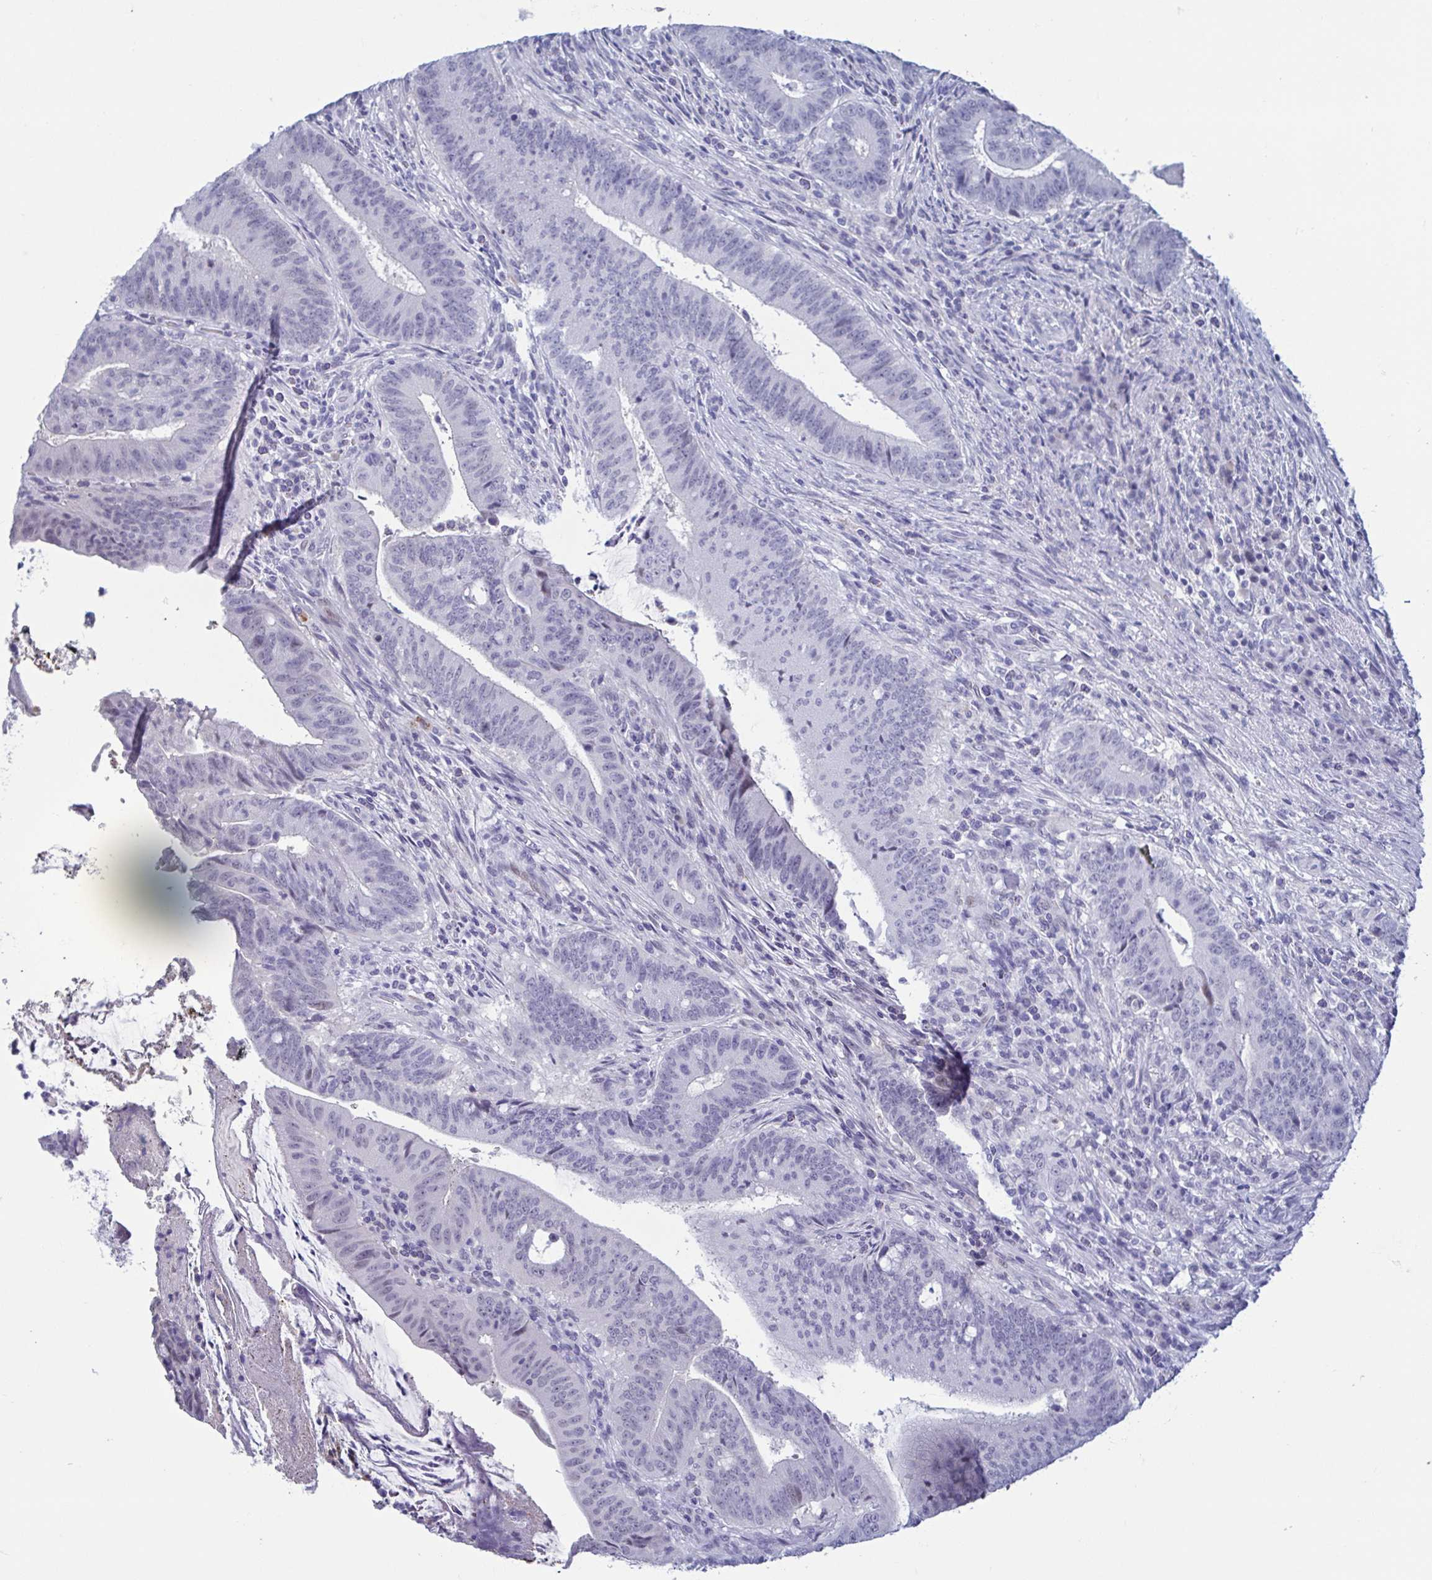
{"staining": {"intensity": "negative", "quantity": "none", "location": "none"}, "tissue": "colorectal cancer", "cell_type": "Tumor cells", "image_type": "cancer", "snomed": [{"axis": "morphology", "description": "Adenocarcinoma, NOS"}, {"axis": "topography", "description": "Colon"}], "caption": "A photomicrograph of colorectal cancer (adenocarcinoma) stained for a protein shows no brown staining in tumor cells. (DAB (3,3'-diaminobenzidine) immunohistochemistry with hematoxylin counter stain).", "gene": "PERM1", "patient": {"sex": "female", "age": 43}}